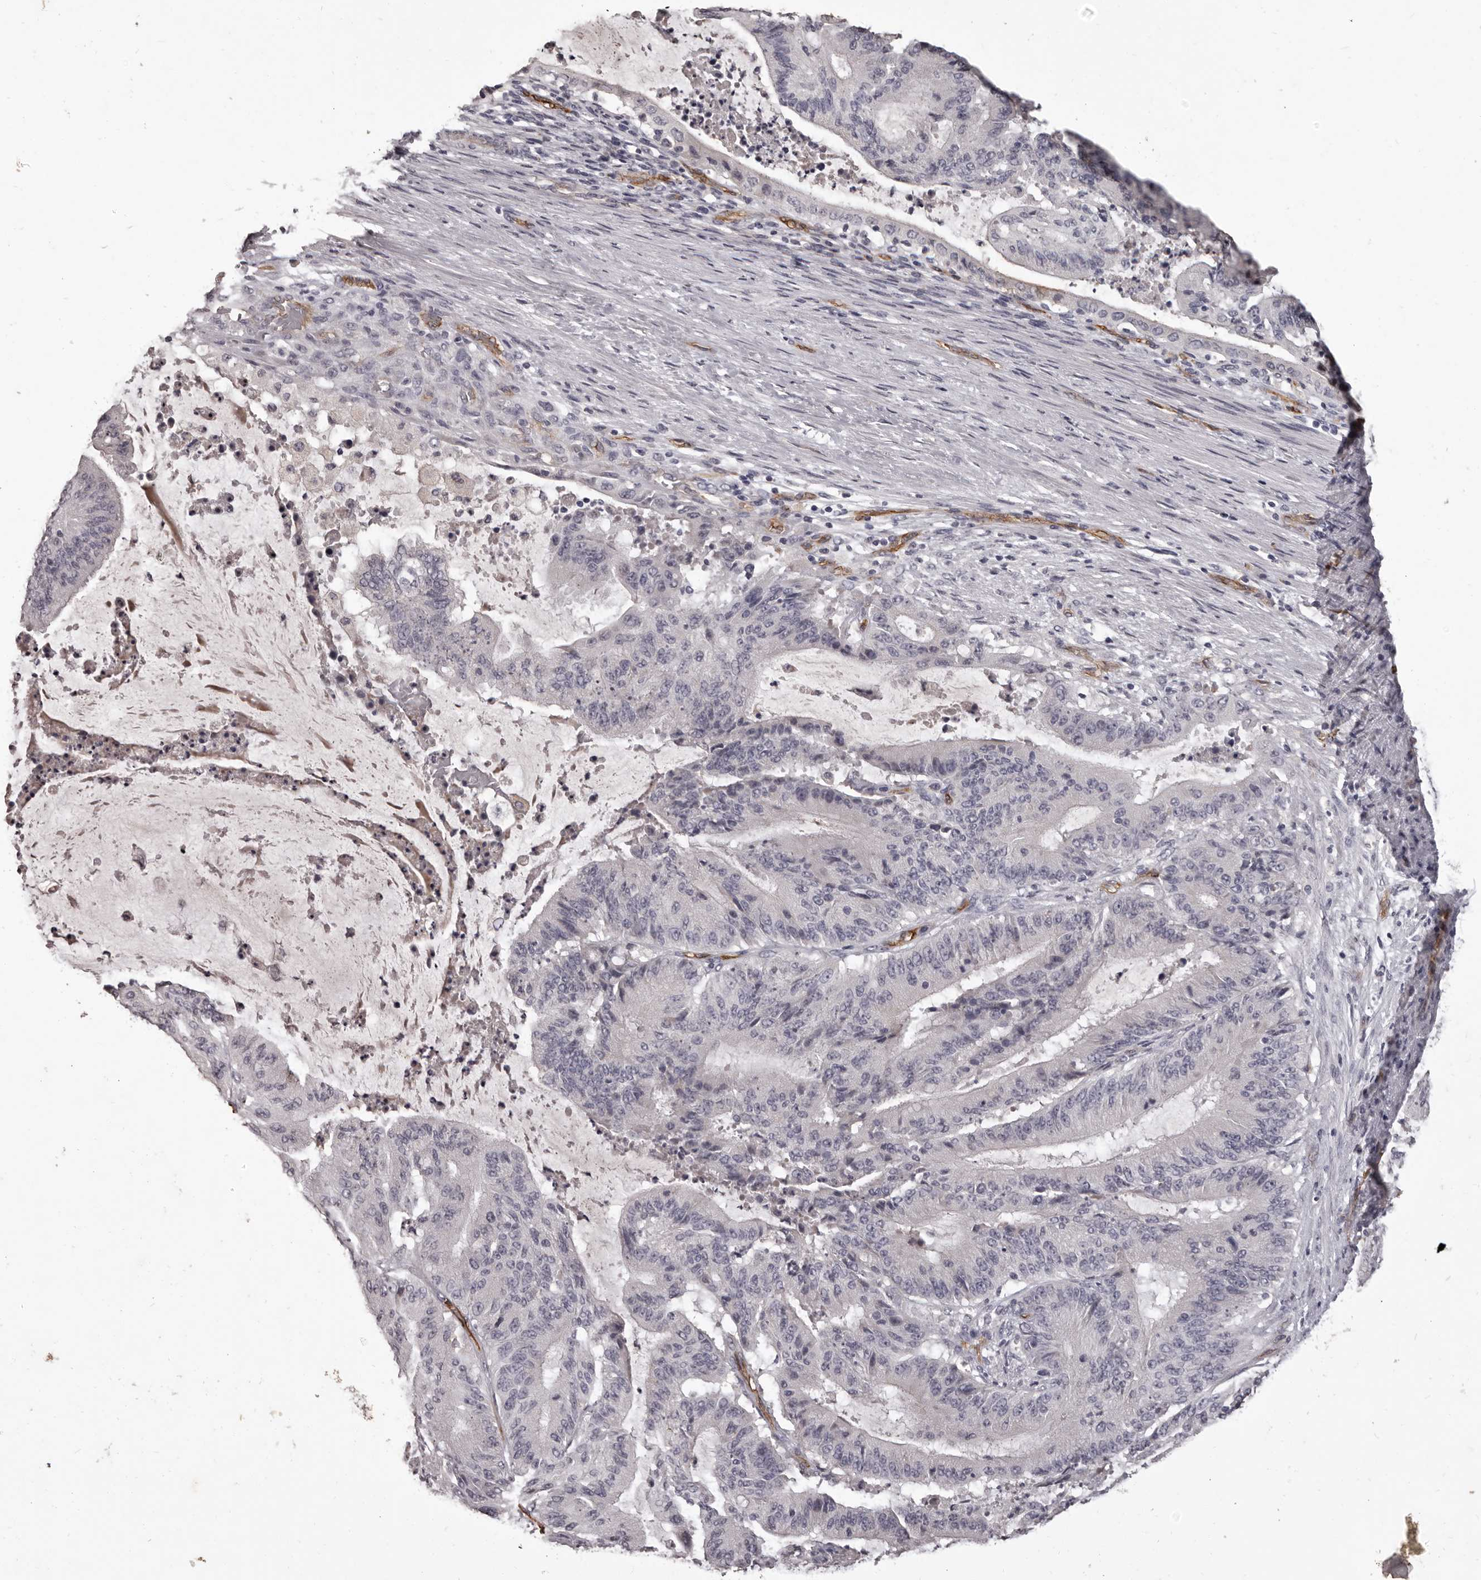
{"staining": {"intensity": "negative", "quantity": "none", "location": "none"}, "tissue": "liver cancer", "cell_type": "Tumor cells", "image_type": "cancer", "snomed": [{"axis": "morphology", "description": "Normal tissue, NOS"}, {"axis": "morphology", "description": "Cholangiocarcinoma"}, {"axis": "topography", "description": "Liver"}, {"axis": "topography", "description": "Peripheral nerve tissue"}], "caption": "Immunohistochemistry (IHC) histopathology image of neoplastic tissue: human liver cancer stained with DAB (3,3'-diaminobenzidine) shows no significant protein positivity in tumor cells. (DAB immunohistochemistry, high magnification).", "gene": "GPR78", "patient": {"sex": "female", "age": 73}}